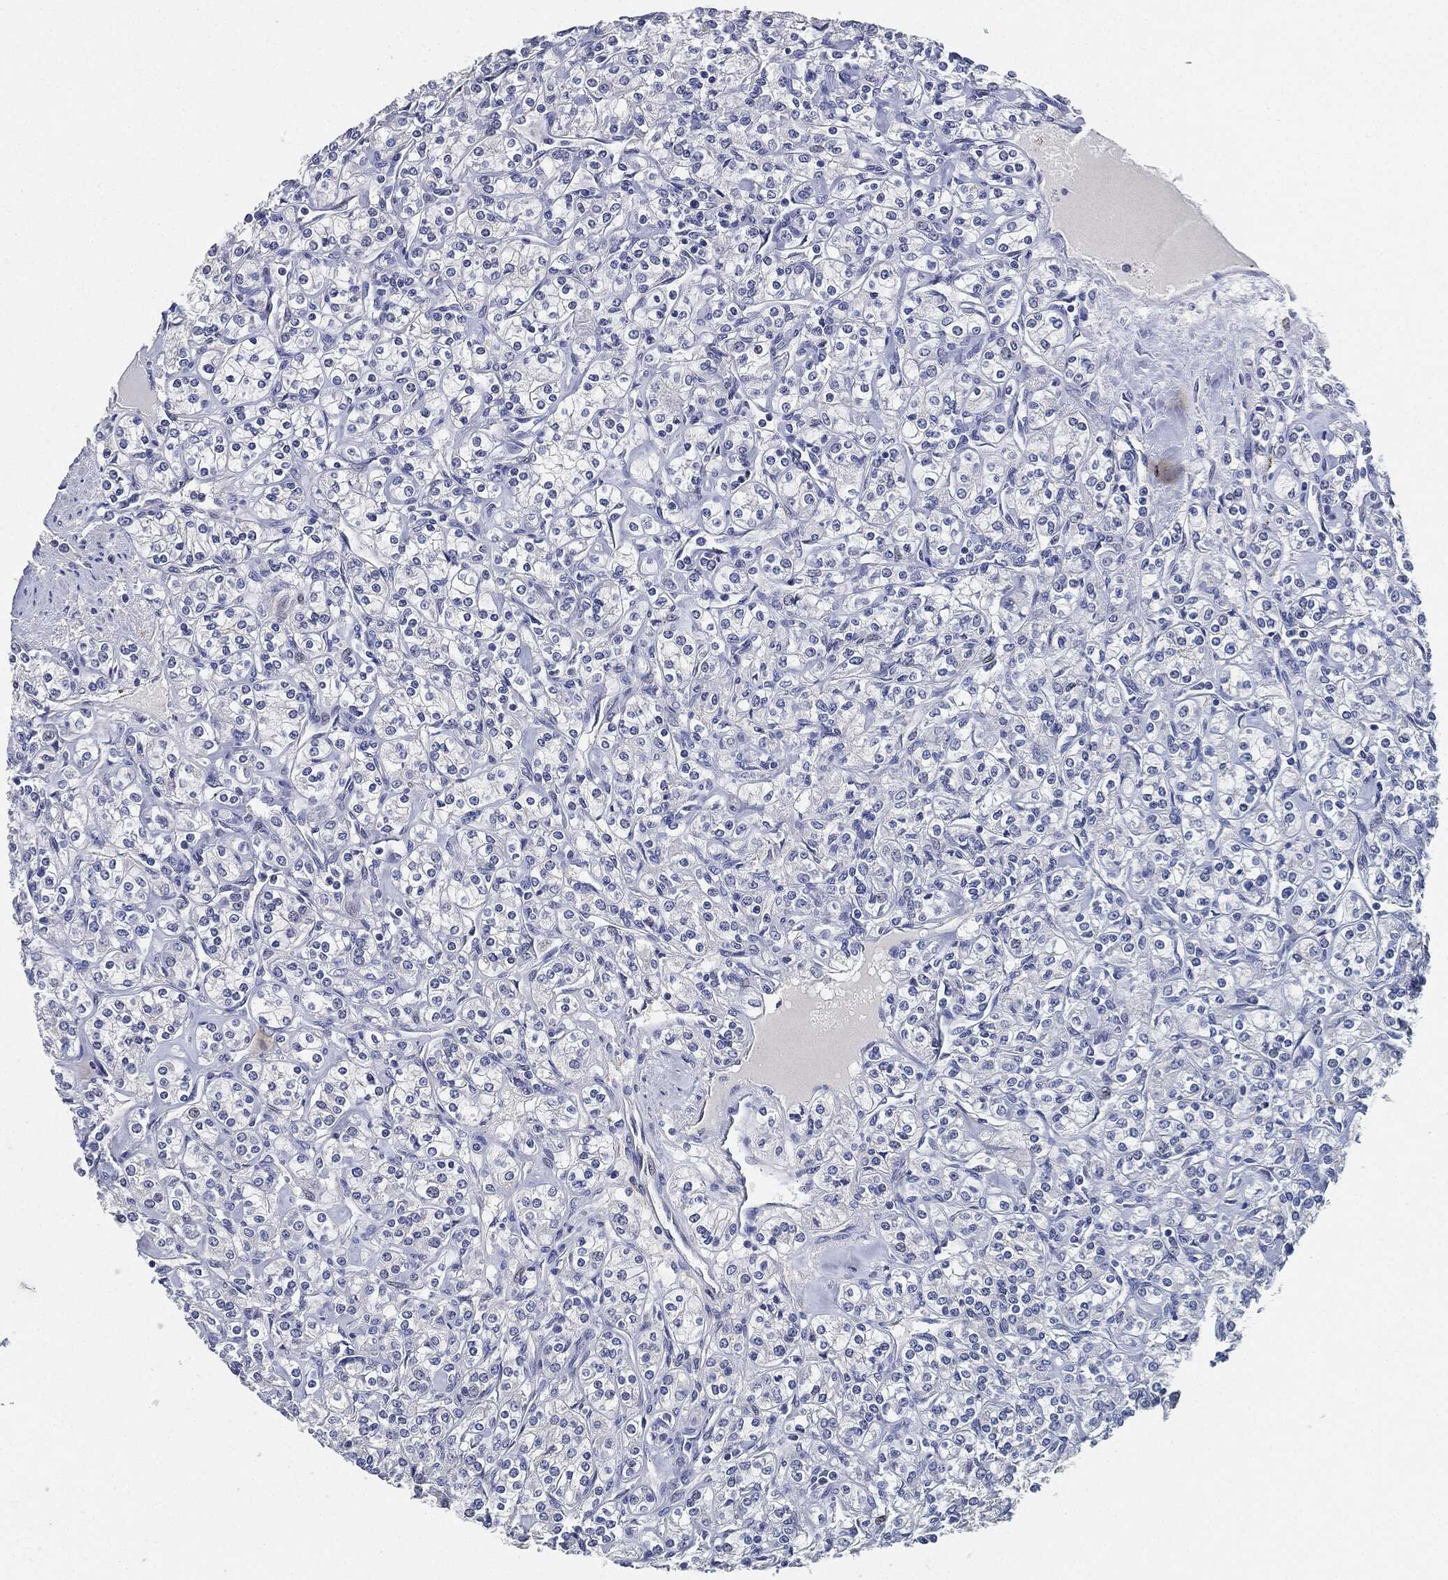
{"staining": {"intensity": "negative", "quantity": "none", "location": "none"}, "tissue": "renal cancer", "cell_type": "Tumor cells", "image_type": "cancer", "snomed": [{"axis": "morphology", "description": "Adenocarcinoma, NOS"}, {"axis": "topography", "description": "Kidney"}], "caption": "Photomicrograph shows no protein positivity in tumor cells of adenocarcinoma (renal) tissue. (DAB (3,3'-diaminobenzidine) immunohistochemistry (IHC) visualized using brightfield microscopy, high magnification).", "gene": "NTRK1", "patient": {"sex": "male", "age": 77}}